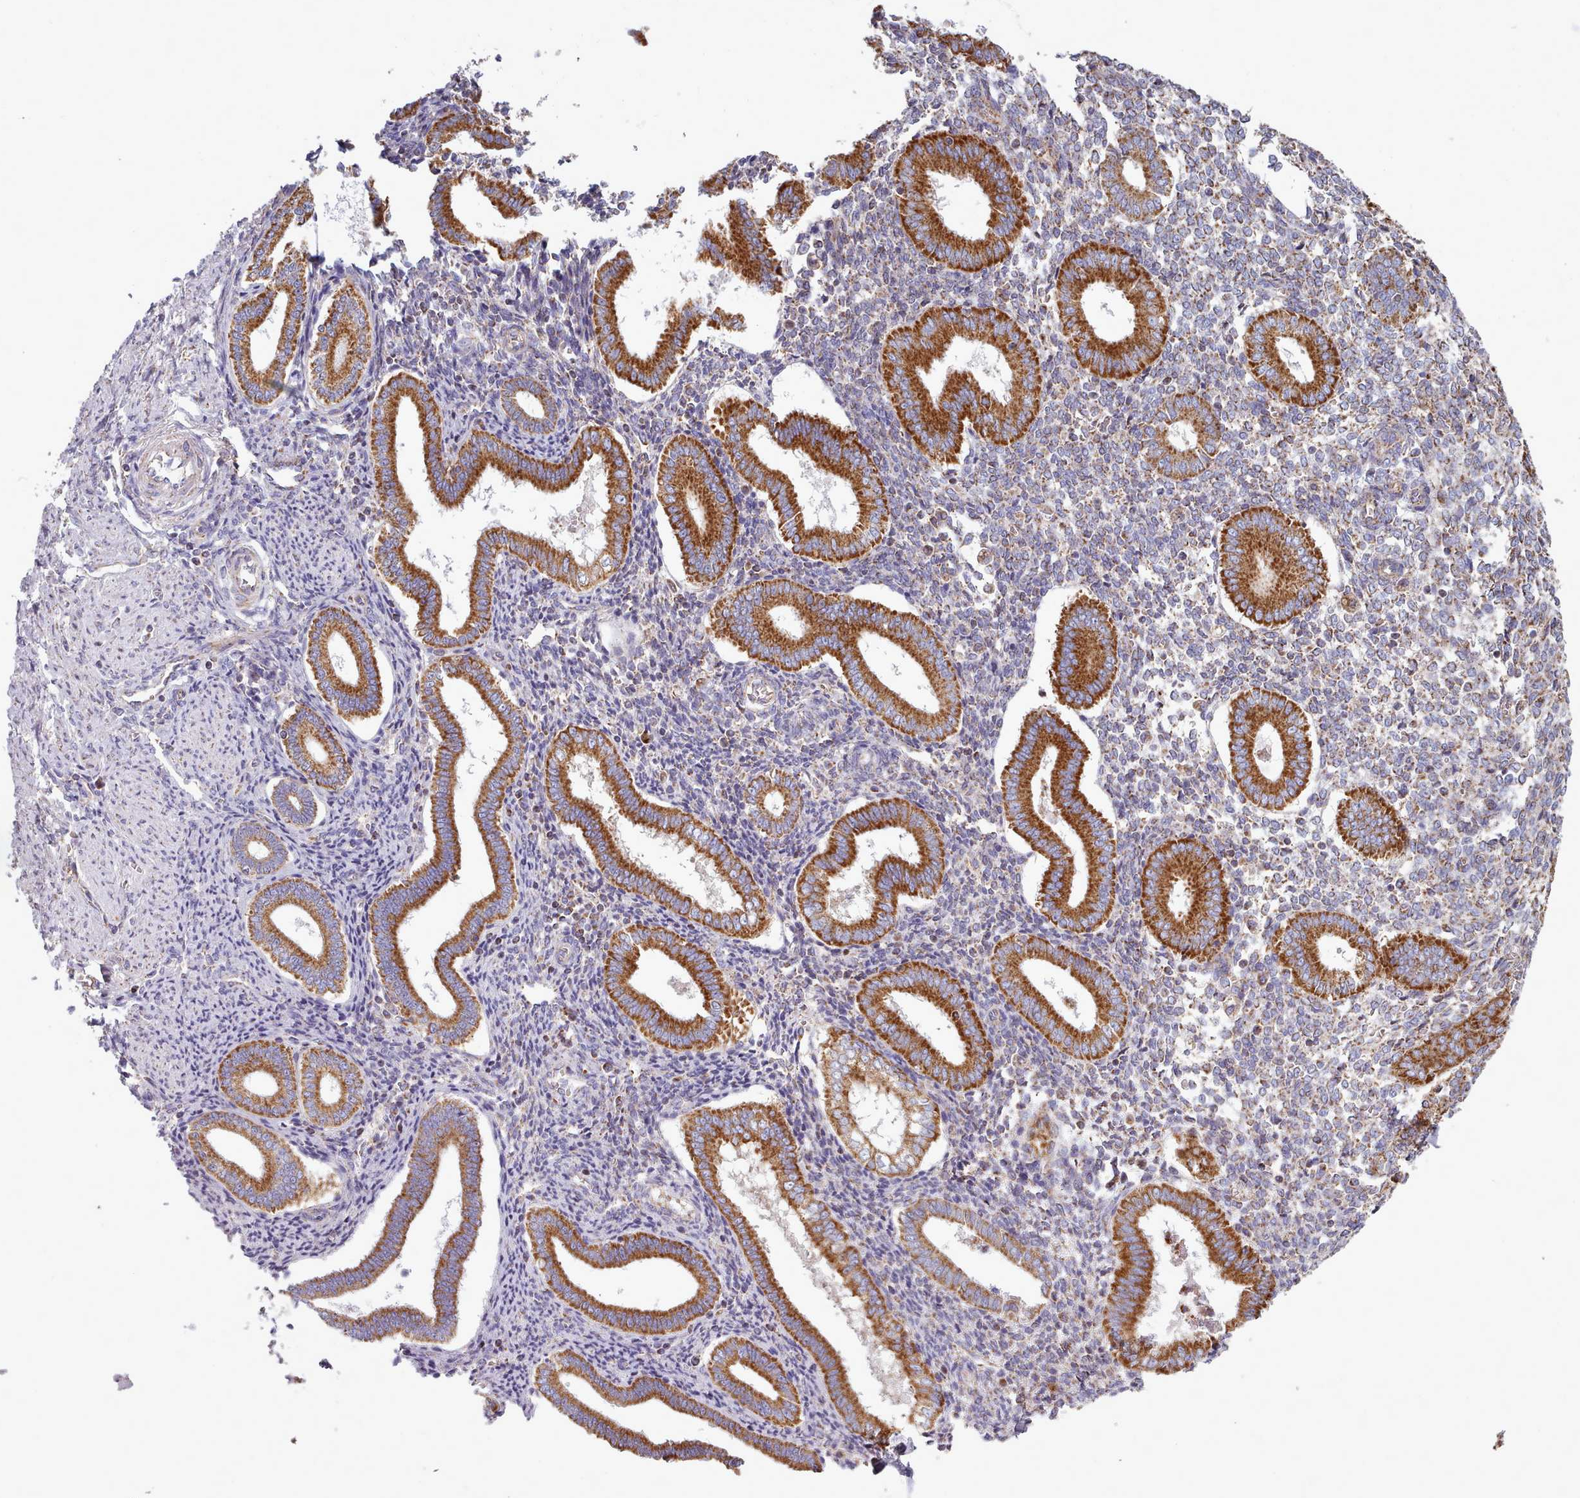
{"staining": {"intensity": "moderate", "quantity": "25%-75%", "location": "cytoplasmic/membranous"}, "tissue": "endometrium", "cell_type": "Cells in endometrial stroma", "image_type": "normal", "snomed": [{"axis": "morphology", "description": "Normal tissue, NOS"}, {"axis": "topography", "description": "Endometrium"}], "caption": "Human endometrium stained for a protein (brown) displays moderate cytoplasmic/membranous positive positivity in about 25%-75% of cells in endometrial stroma.", "gene": "SRP54", "patient": {"sex": "female", "age": 44}}